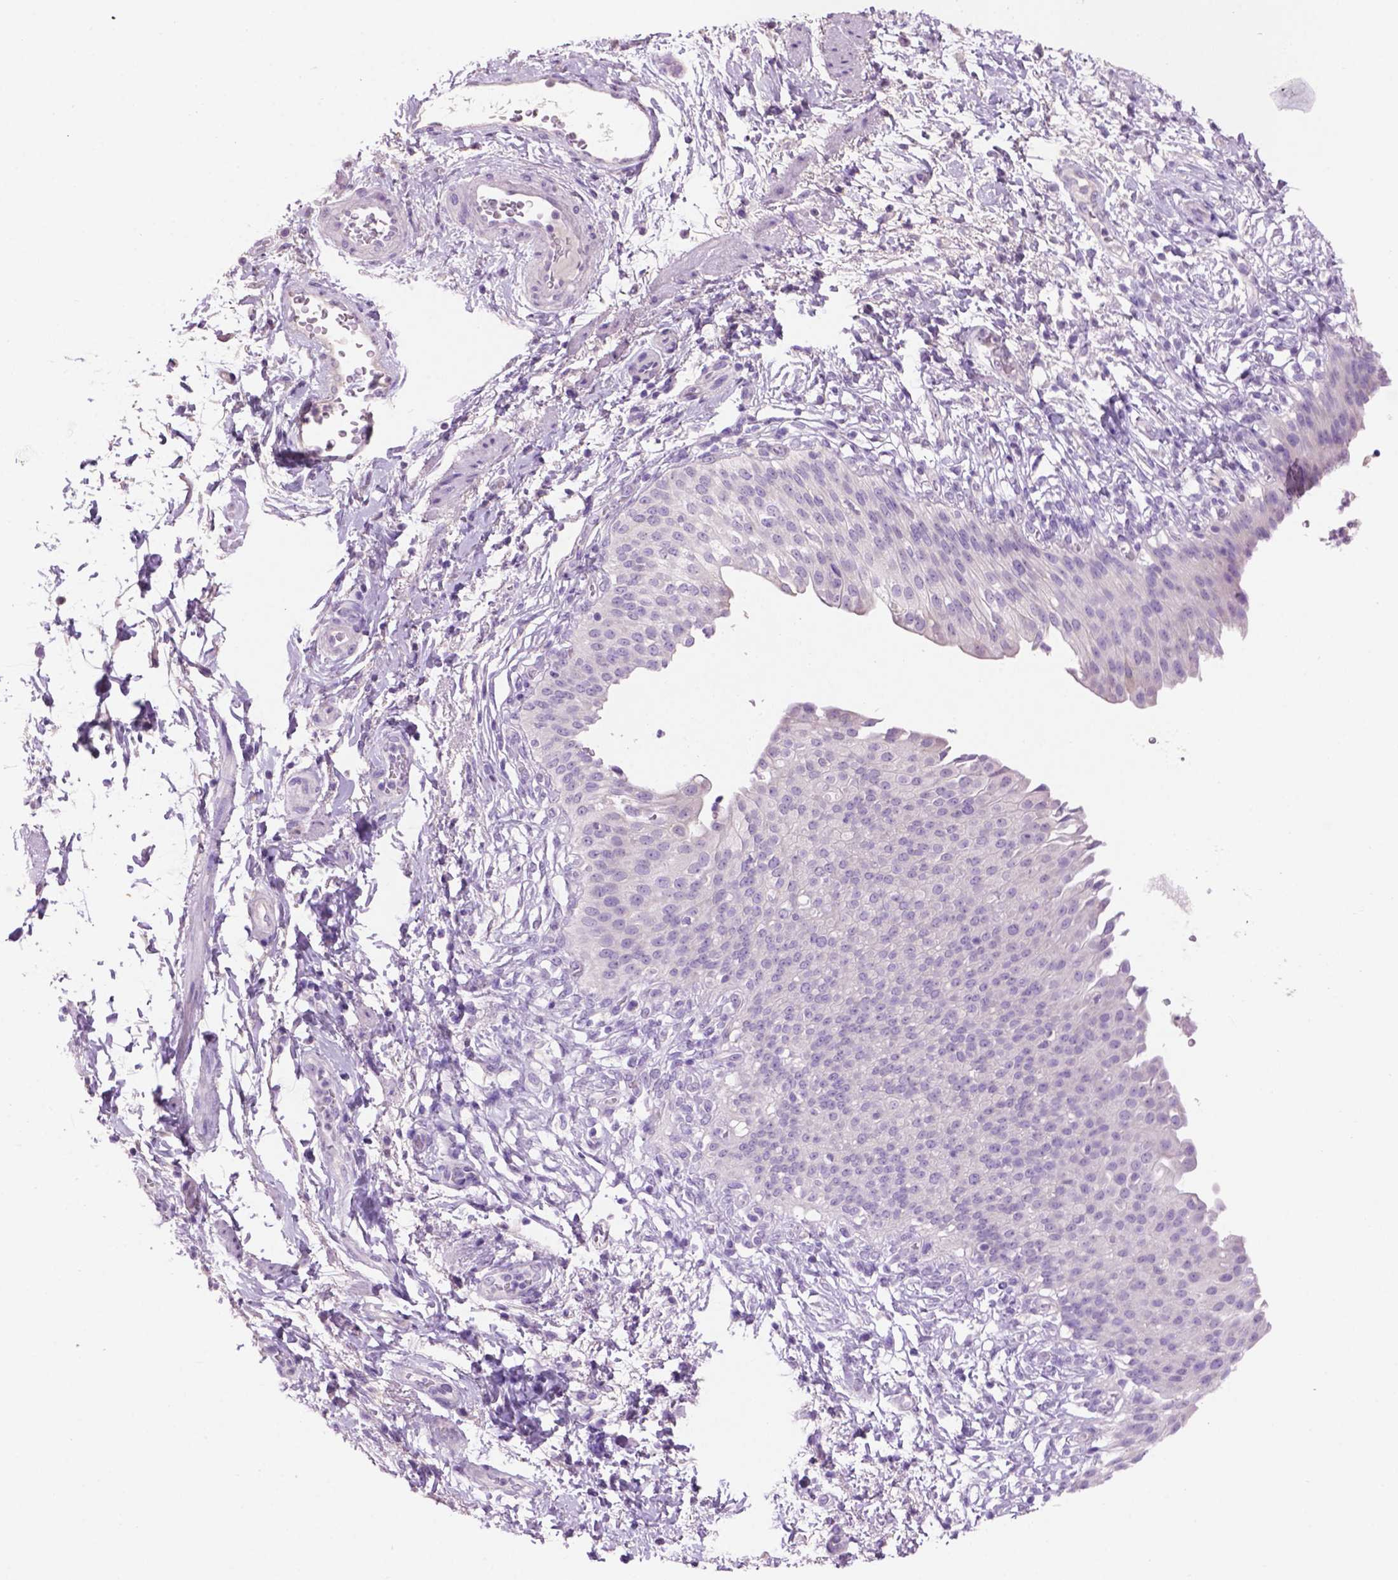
{"staining": {"intensity": "negative", "quantity": "none", "location": "none"}, "tissue": "urinary bladder", "cell_type": "Urothelial cells", "image_type": "normal", "snomed": [{"axis": "morphology", "description": "Normal tissue, NOS"}, {"axis": "topography", "description": "Urinary bladder"}, {"axis": "topography", "description": "Peripheral nerve tissue"}], "caption": "Immunohistochemistry image of benign urinary bladder stained for a protein (brown), which demonstrates no positivity in urothelial cells.", "gene": "CRYBA4", "patient": {"sex": "female", "age": 60}}